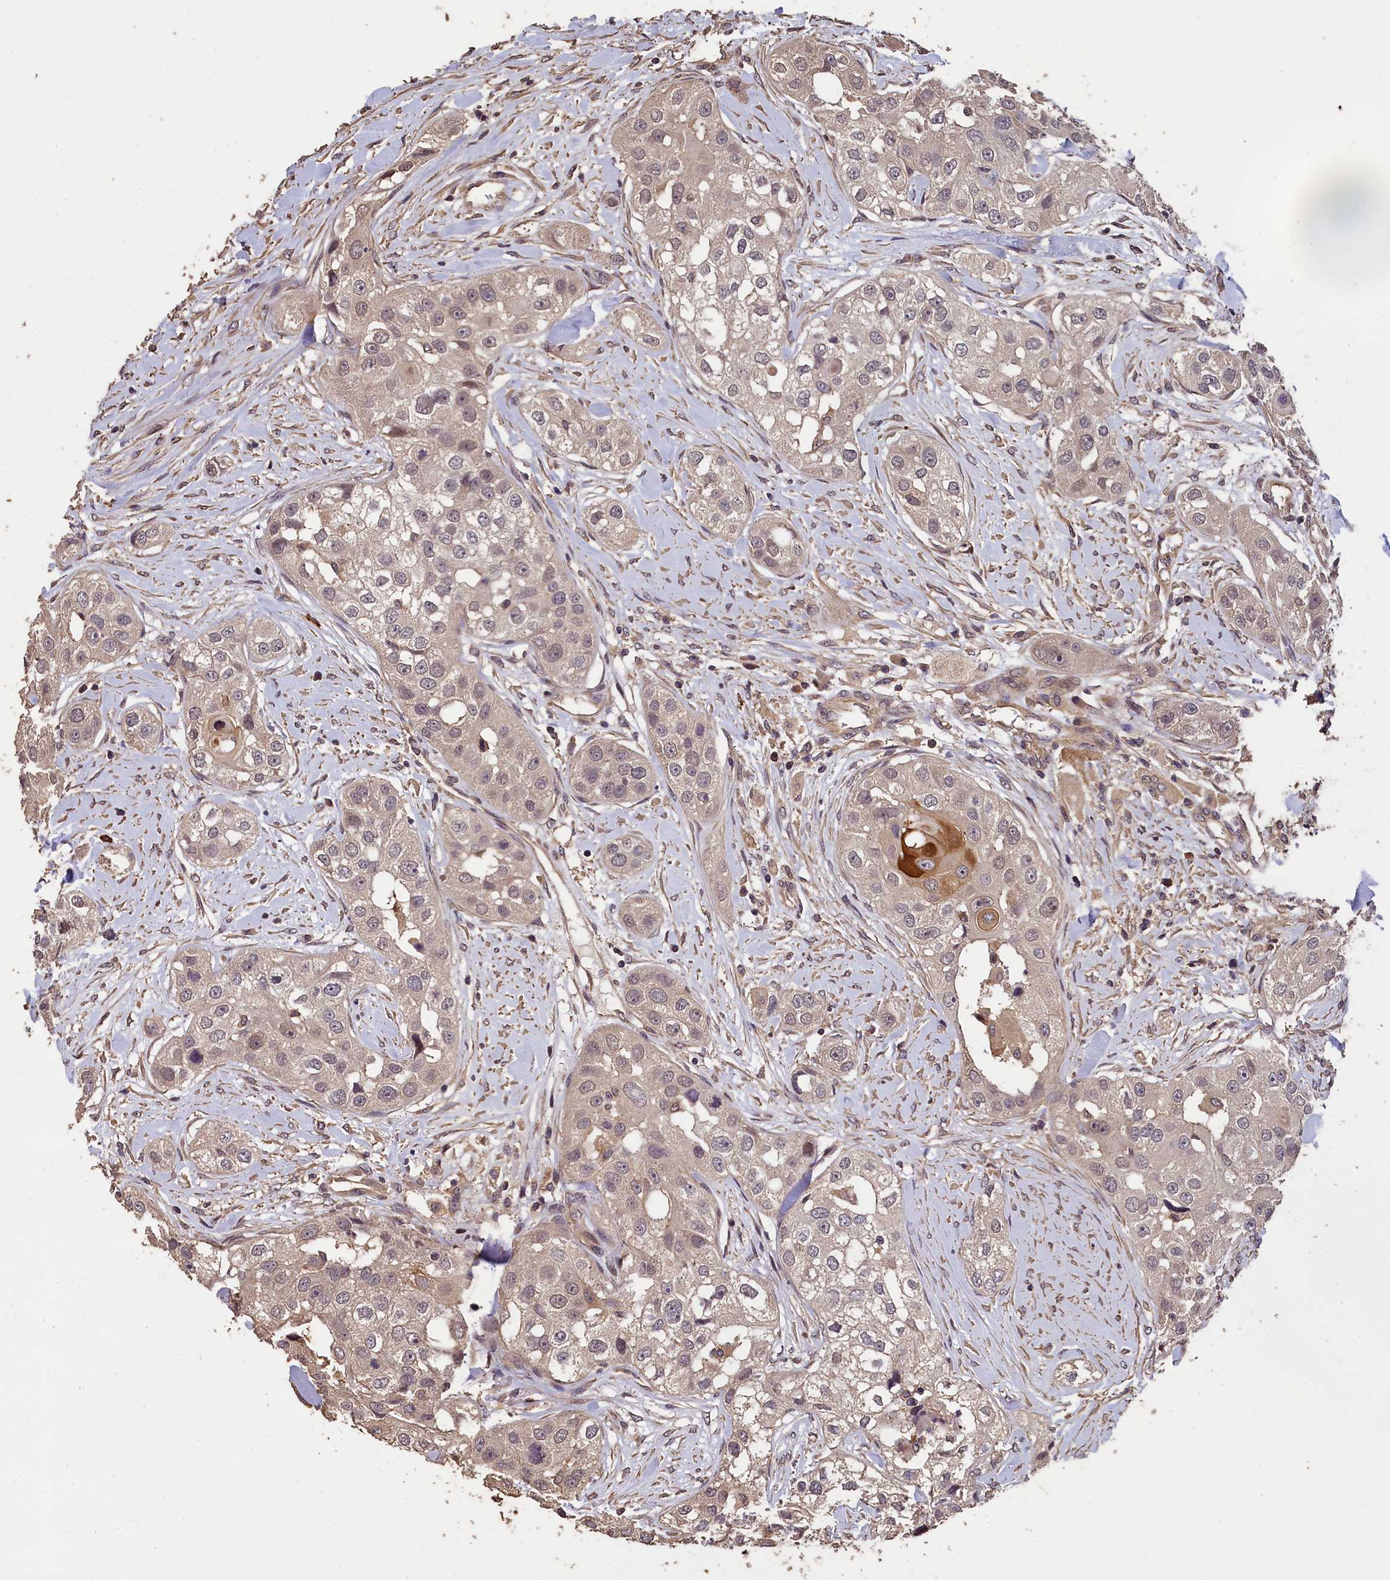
{"staining": {"intensity": "strong", "quantity": "<25%", "location": "cytoplasmic/membranous"}, "tissue": "head and neck cancer", "cell_type": "Tumor cells", "image_type": "cancer", "snomed": [{"axis": "morphology", "description": "Normal tissue, NOS"}, {"axis": "morphology", "description": "Squamous cell carcinoma, NOS"}, {"axis": "topography", "description": "Skeletal muscle"}, {"axis": "topography", "description": "Head-Neck"}], "caption": "Immunohistochemistry (IHC) histopathology image of neoplastic tissue: head and neck cancer stained using immunohistochemistry exhibits medium levels of strong protein expression localized specifically in the cytoplasmic/membranous of tumor cells, appearing as a cytoplasmic/membranous brown color.", "gene": "CHD9", "patient": {"sex": "male", "age": 51}}